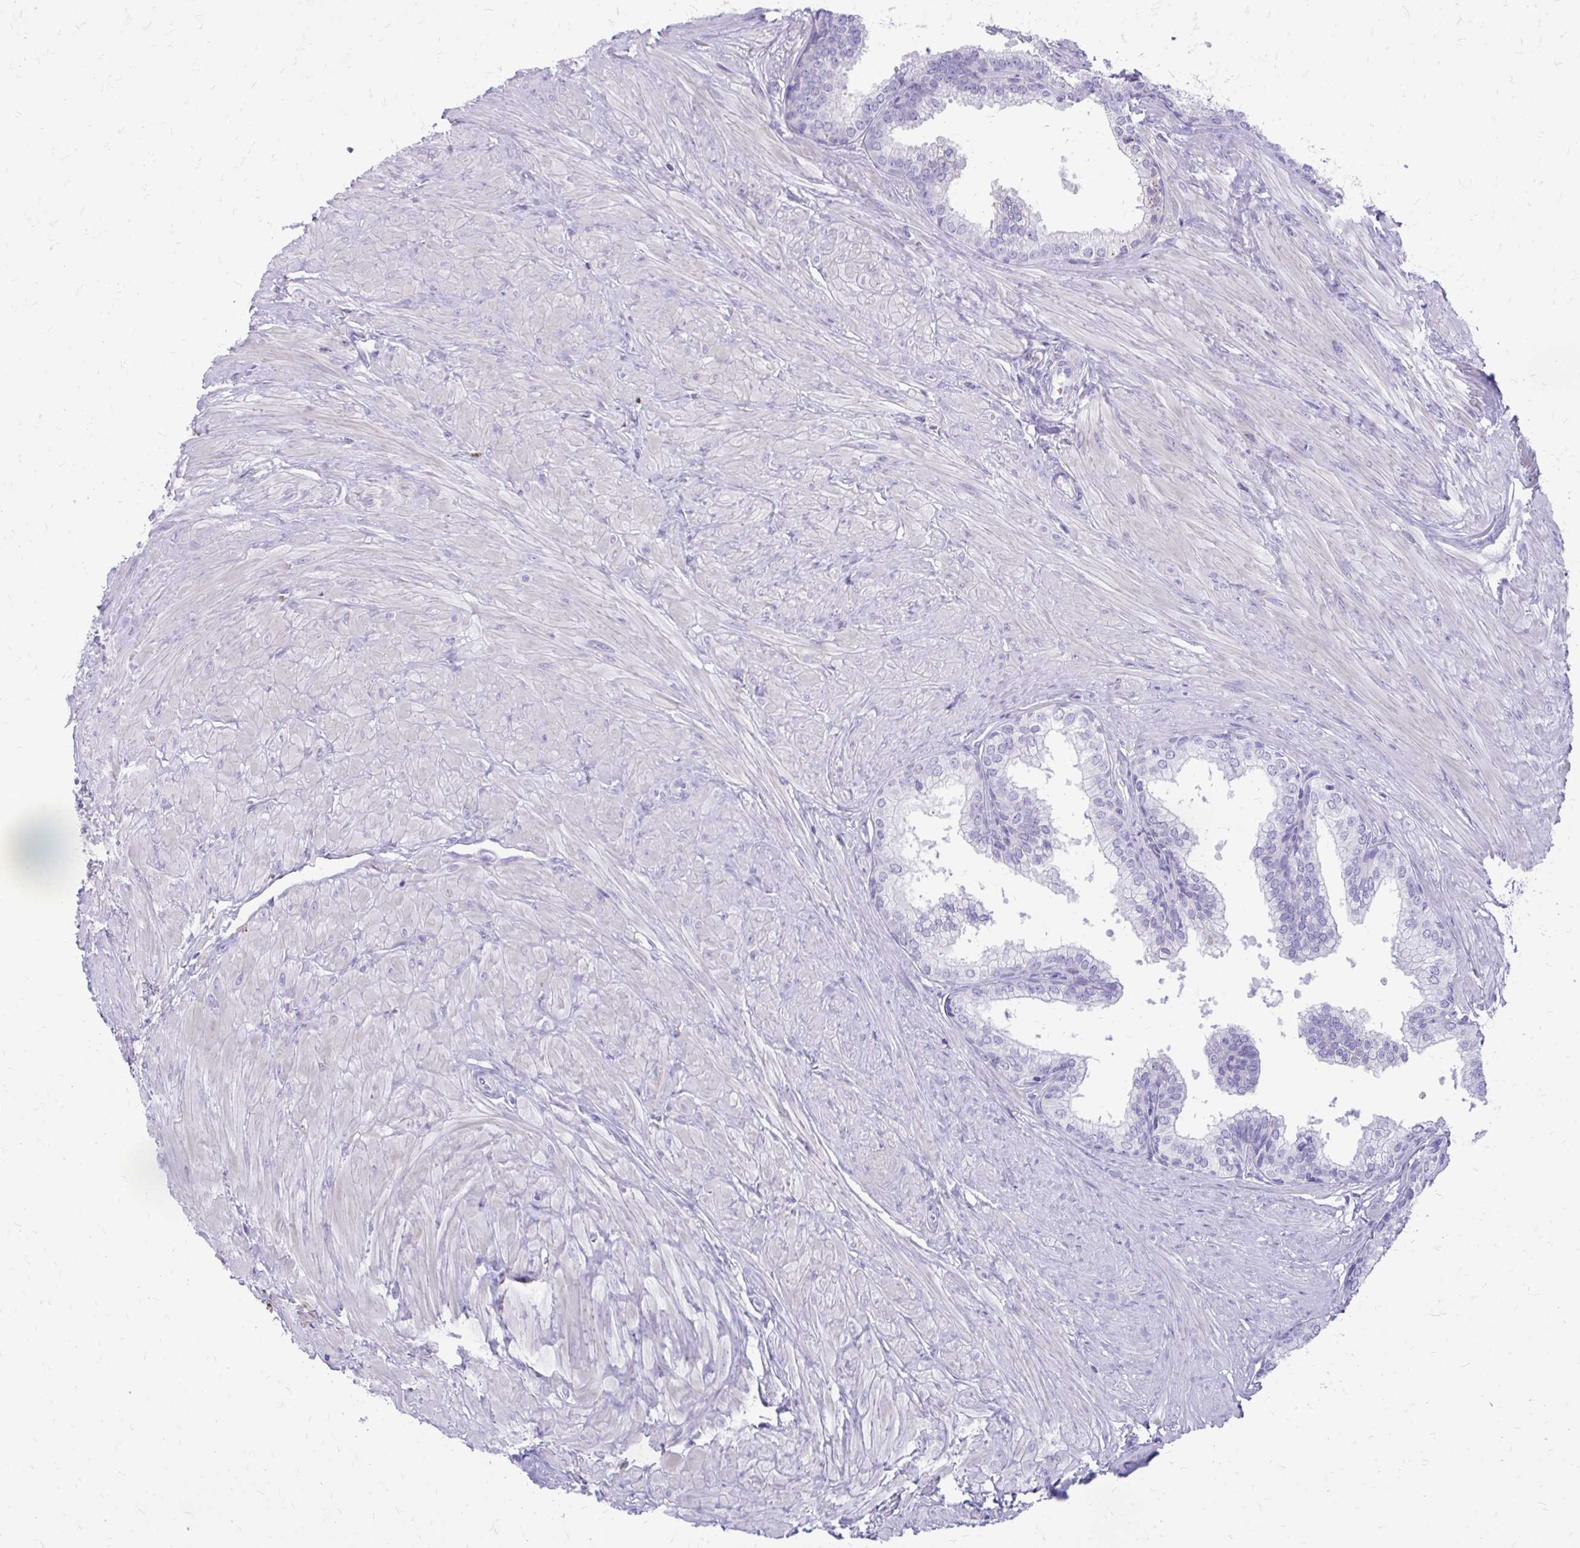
{"staining": {"intensity": "negative", "quantity": "none", "location": "none"}, "tissue": "prostate", "cell_type": "Glandular cells", "image_type": "normal", "snomed": [{"axis": "morphology", "description": "Normal tissue, NOS"}, {"axis": "topography", "description": "Prostate"}, {"axis": "topography", "description": "Peripheral nerve tissue"}], "caption": "Histopathology image shows no significant protein positivity in glandular cells of normal prostate. The staining was performed using DAB to visualize the protein expression in brown, while the nuclei were stained in blue with hematoxylin (Magnification: 20x).", "gene": "SIGLEC11", "patient": {"sex": "male", "age": 55}}